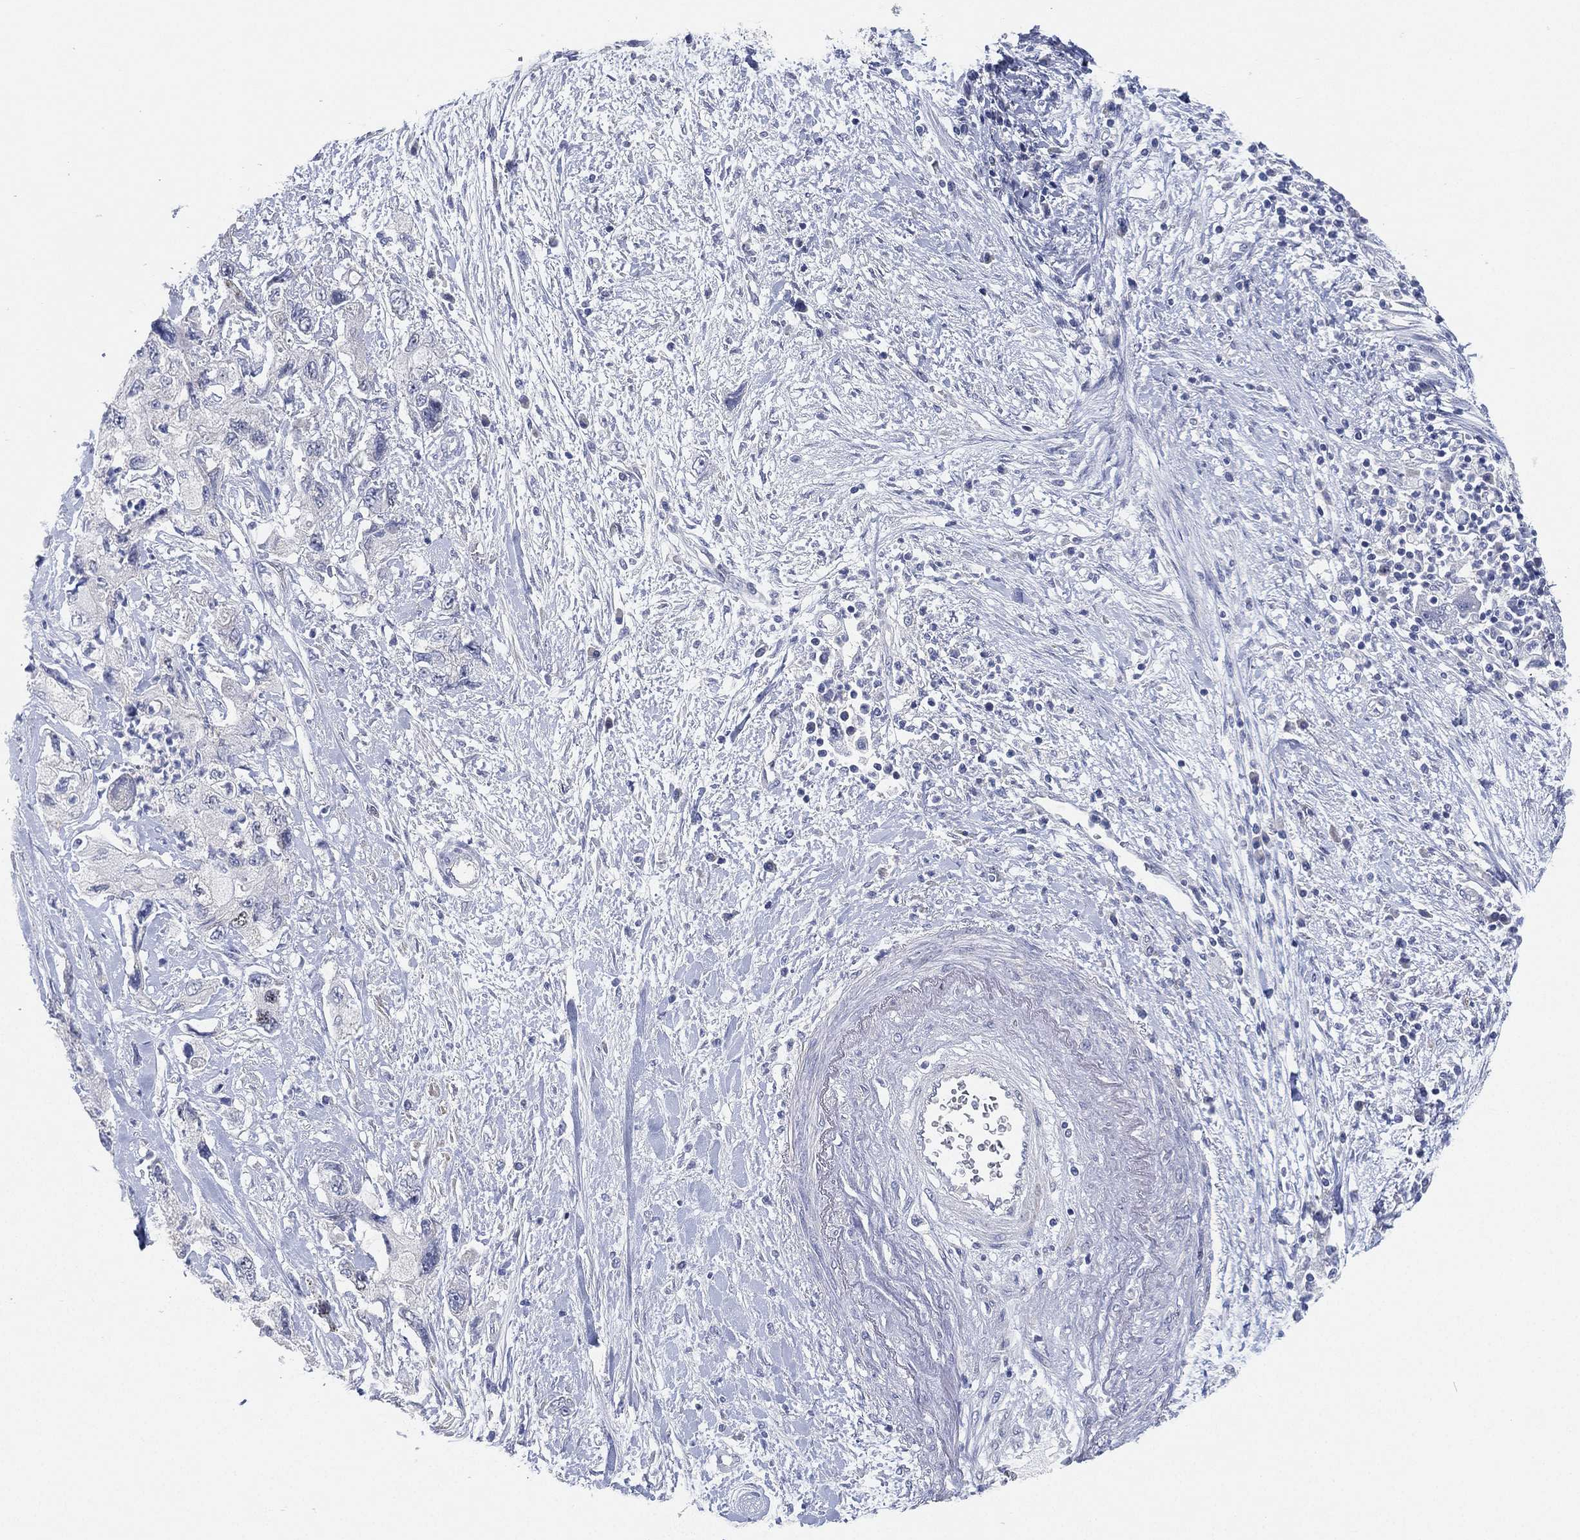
{"staining": {"intensity": "negative", "quantity": "none", "location": "none"}, "tissue": "pancreatic cancer", "cell_type": "Tumor cells", "image_type": "cancer", "snomed": [{"axis": "morphology", "description": "Adenocarcinoma, NOS"}, {"axis": "topography", "description": "Pancreas"}], "caption": "A high-resolution image shows IHC staining of adenocarcinoma (pancreatic), which reveals no significant positivity in tumor cells.", "gene": "FAM187B", "patient": {"sex": "female", "age": 73}}